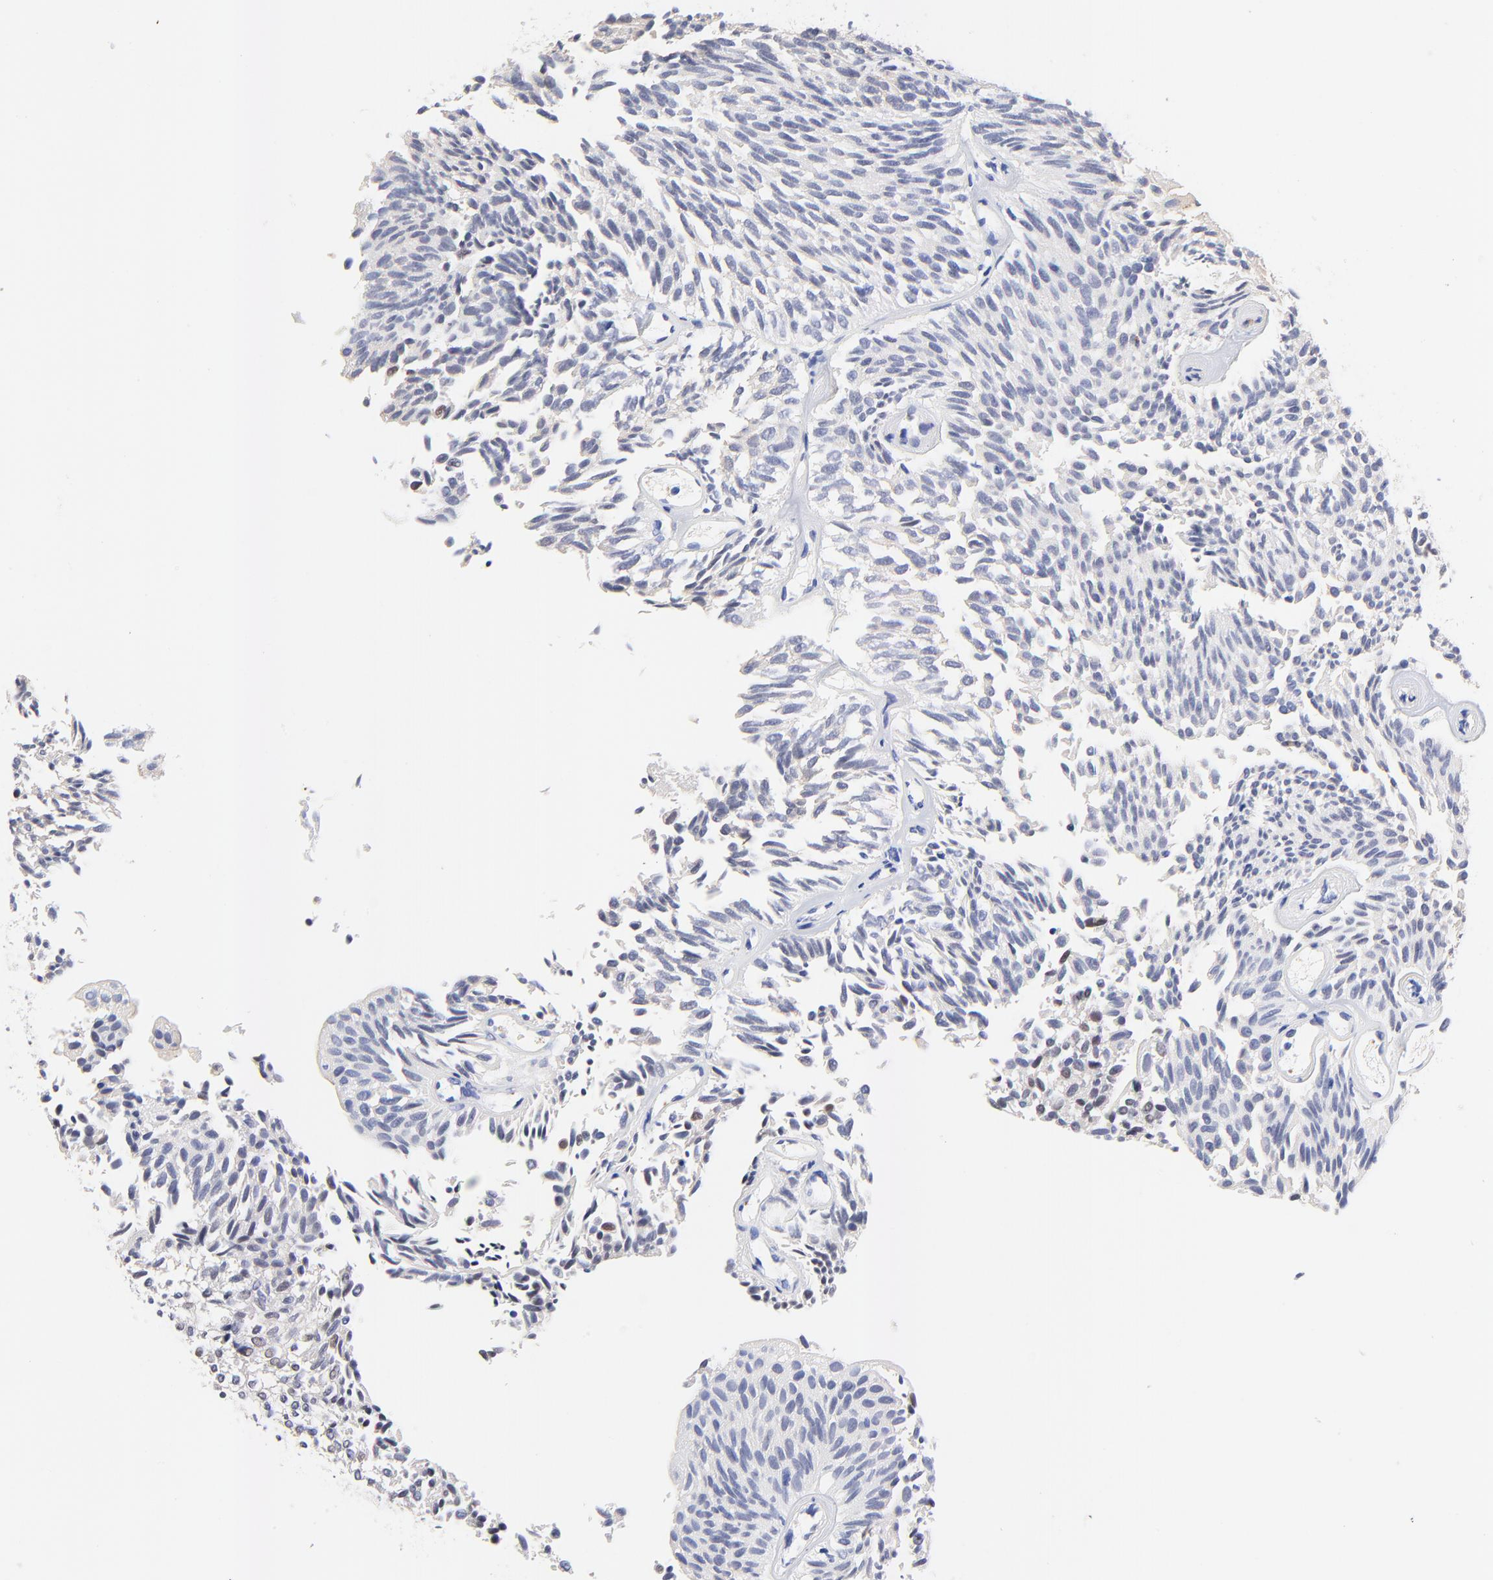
{"staining": {"intensity": "weak", "quantity": ">75%", "location": "nuclear"}, "tissue": "urothelial cancer", "cell_type": "Tumor cells", "image_type": "cancer", "snomed": [{"axis": "morphology", "description": "Urothelial carcinoma, Low grade"}, {"axis": "topography", "description": "Urinary bladder"}], "caption": "The micrograph demonstrates immunohistochemical staining of urothelial cancer. There is weak nuclear staining is seen in approximately >75% of tumor cells.", "gene": "FAM117B", "patient": {"sex": "male", "age": 76}}